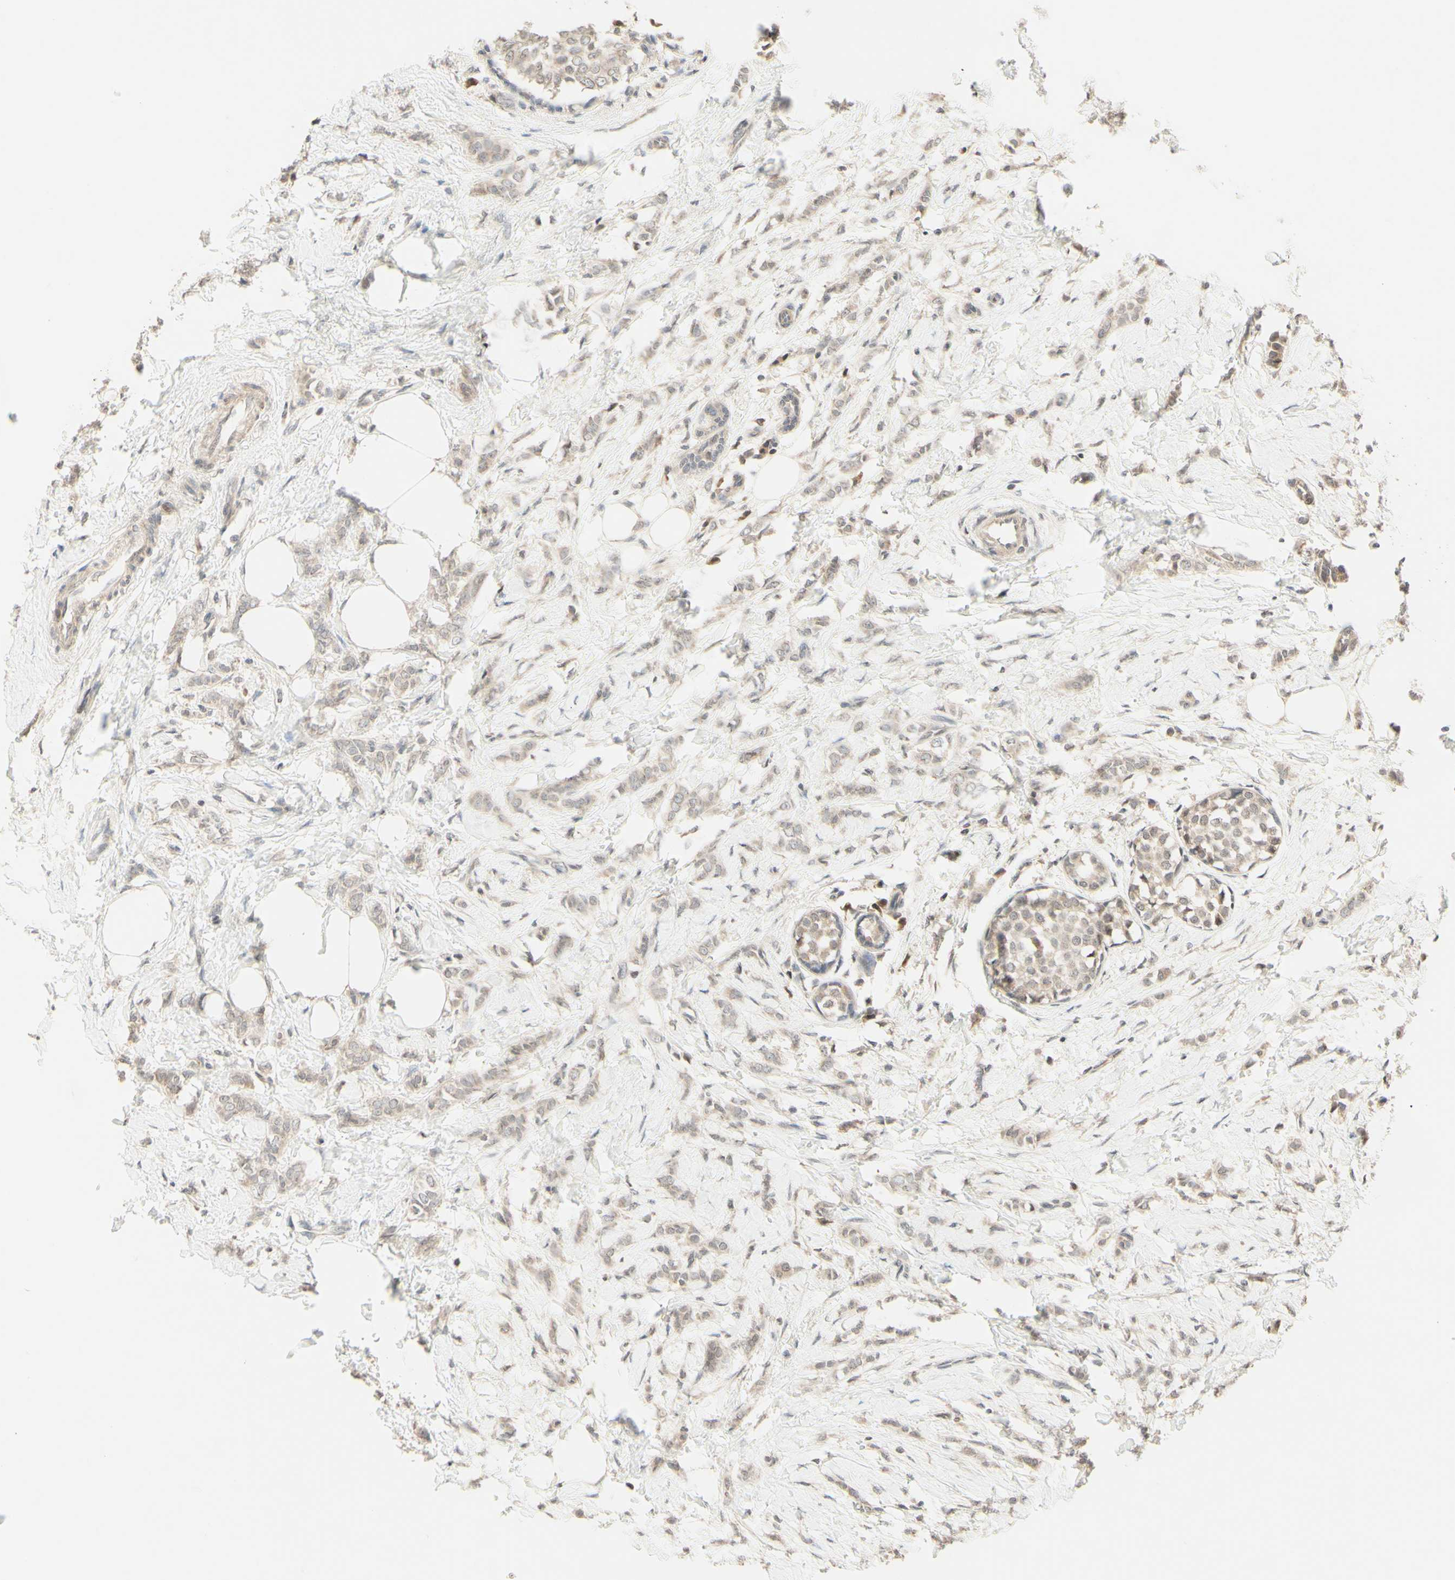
{"staining": {"intensity": "weak", "quantity": ">75%", "location": "cytoplasmic/membranous"}, "tissue": "breast cancer", "cell_type": "Tumor cells", "image_type": "cancer", "snomed": [{"axis": "morphology", "description": "Lobular carcinoma, in situ"}, {"axis": "morphology", "description": "Lobular carcinoma"}, {"axis": "topography", "description": "Breast"}], "caption": "Breast cancer stained for a protein exhibits weak cytoplasmic/membranous positivity in tumor cells.", "gene": "ZW10", "patient": {"sex": "female", "age": 41}}